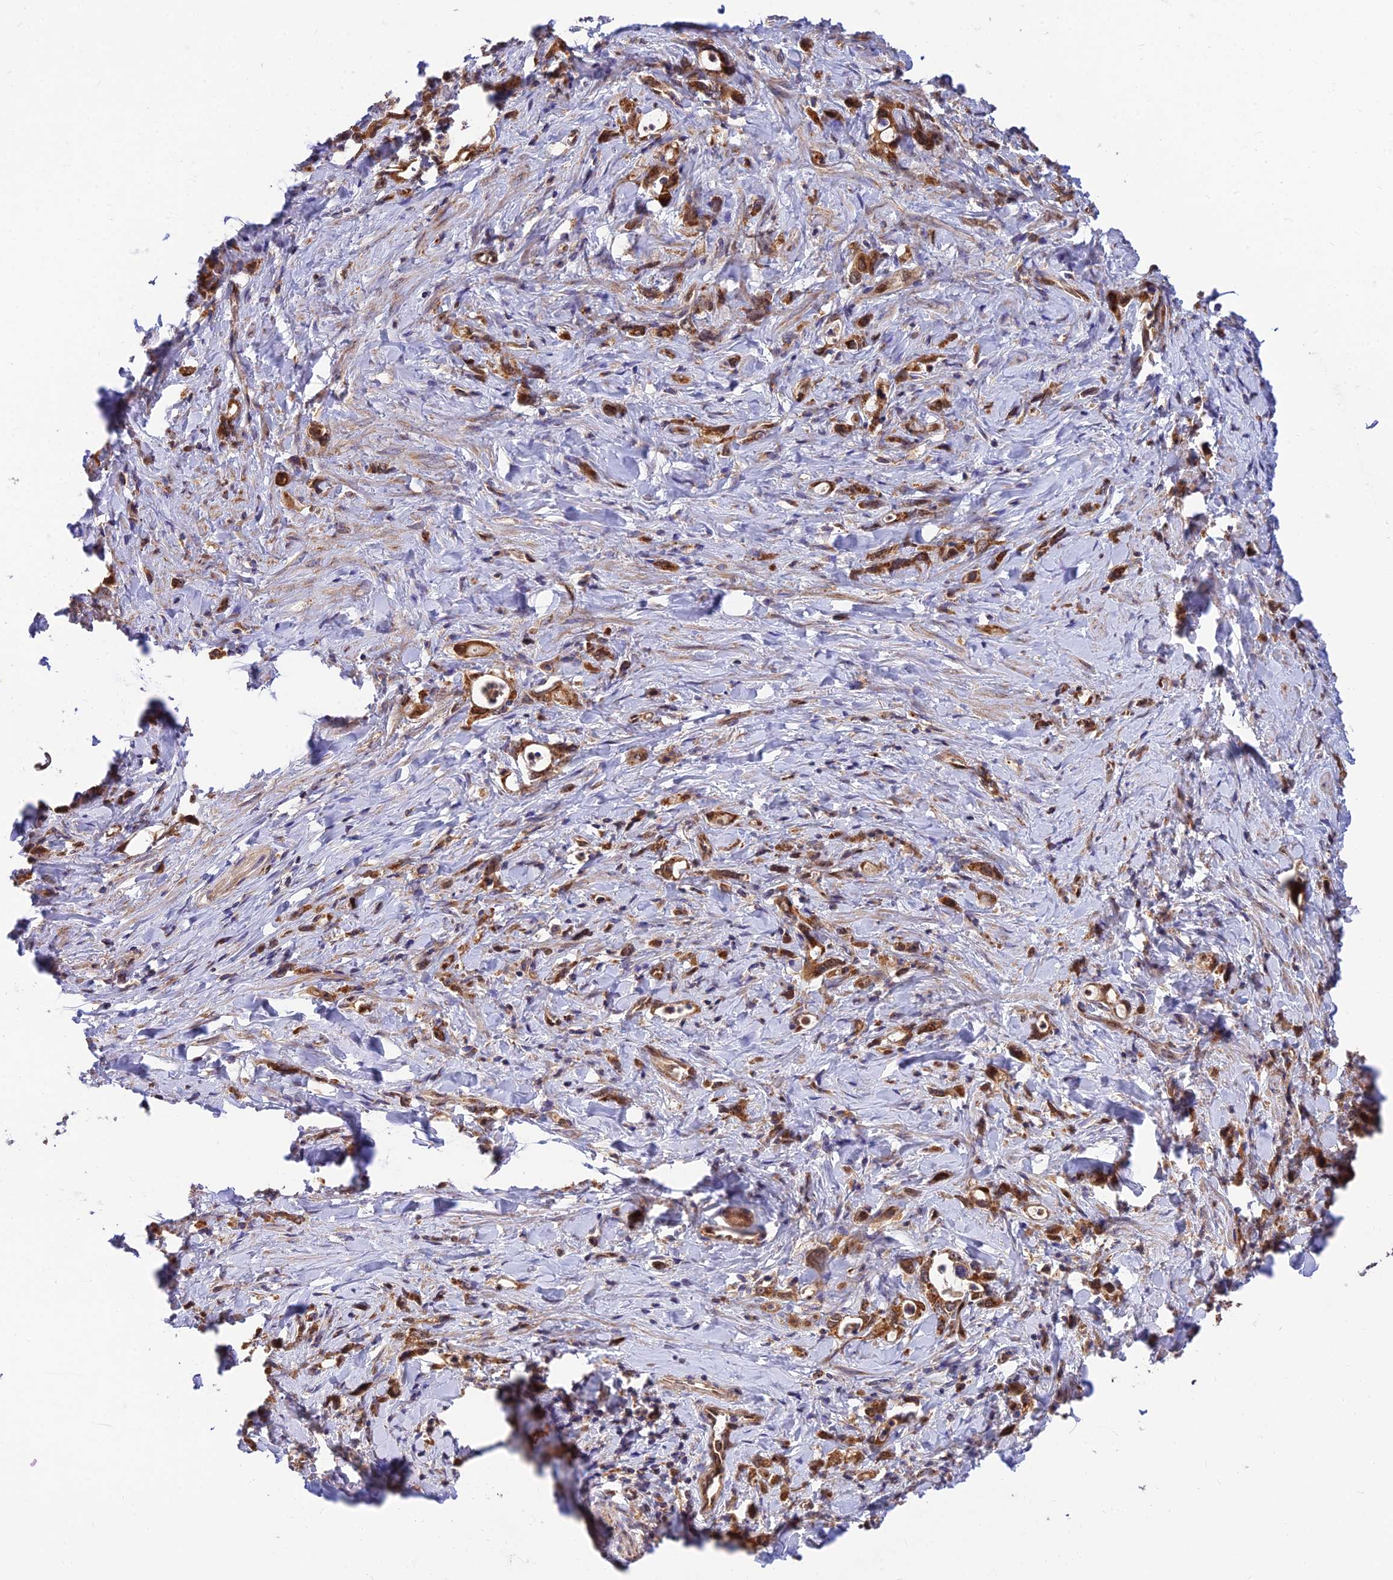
{"staining": {"intensity": "strong", "quantity": ">75%", "location": "cytoplasmic/membranous"}, "tissue": "stomach cancer", "cell_type": "Tumor cells", "image_type": "cancer", "snomed": [{"axis": "morphology", "description": "Adenocarcinoma, NOS"}, {"axis": "topography", "description": "Stomach, lower"}], "caption": "Stomach cancer (adenocarcinoma) tissue exhibits strong cytoplasmic/membranous expression in approximately >75% of tumor cells, visualized by immunohistochemistry.", "gene": "PODNL1", "patient": {"sex": "female", "age": 43}}